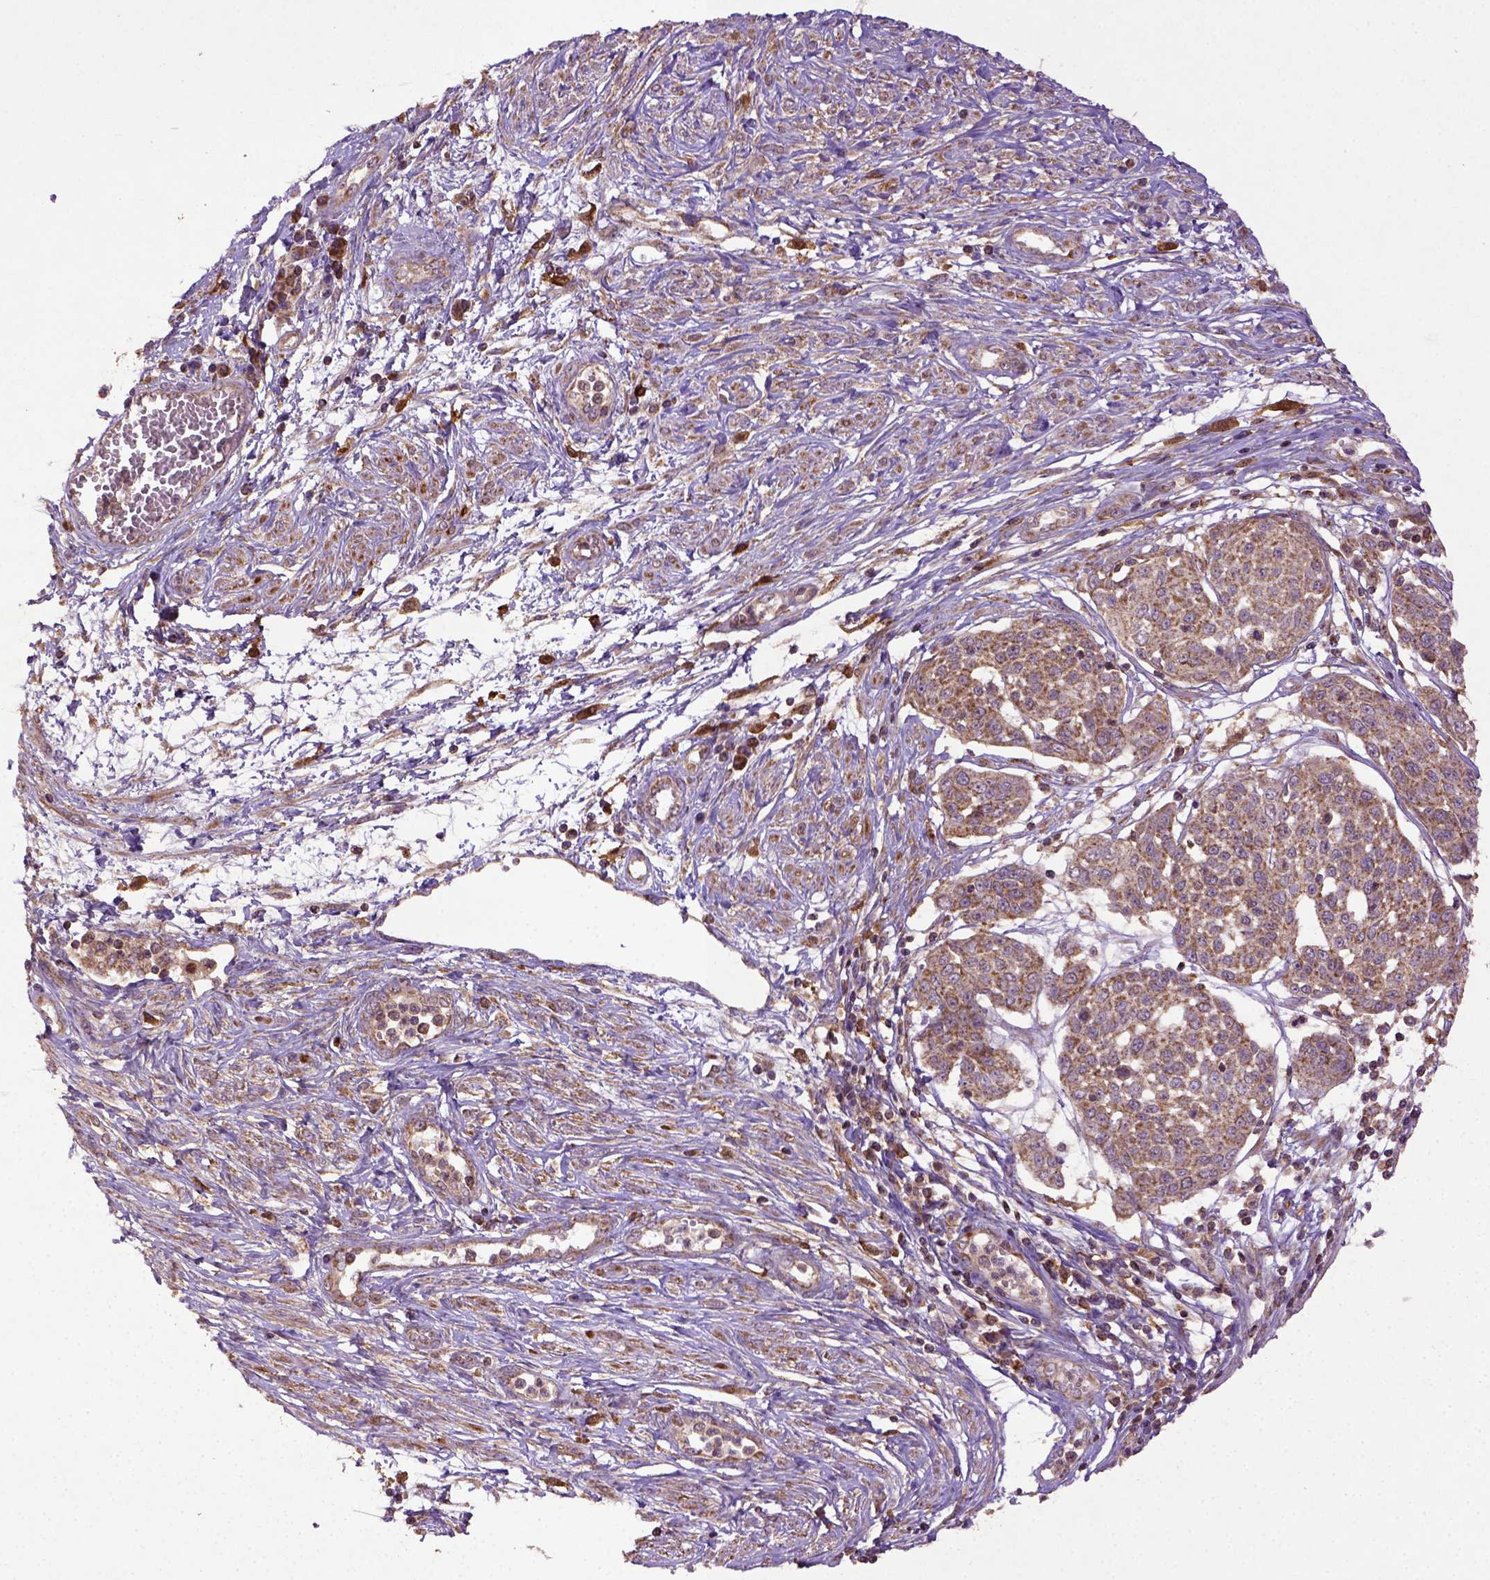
{"staining": {"intensity": "moderate", "quantity": ">75%", "location": "cytoplasmic/membranous"}, "tissue": "cervical cancer", "cell_type": "Tumor cells", "image_type": "cancer", "snomed": [{"axis": "morphology", "description": "Squamous cell carcinoma, NOS"}, {"axis": "topography", "description": "Cervix"}], "caption": "High-magnification brightfield microscopy of cervical cancer (squamous cell carcinoma) stained with DAB (brown) and counterstained with hematoxylin (blue). tumor cells exhibit moderate cytoplasmic/membranous expression is appreciated in about>75% of cells.", "gene": "MT-CO1", "patient": {"sex": "female", "age": 34}}